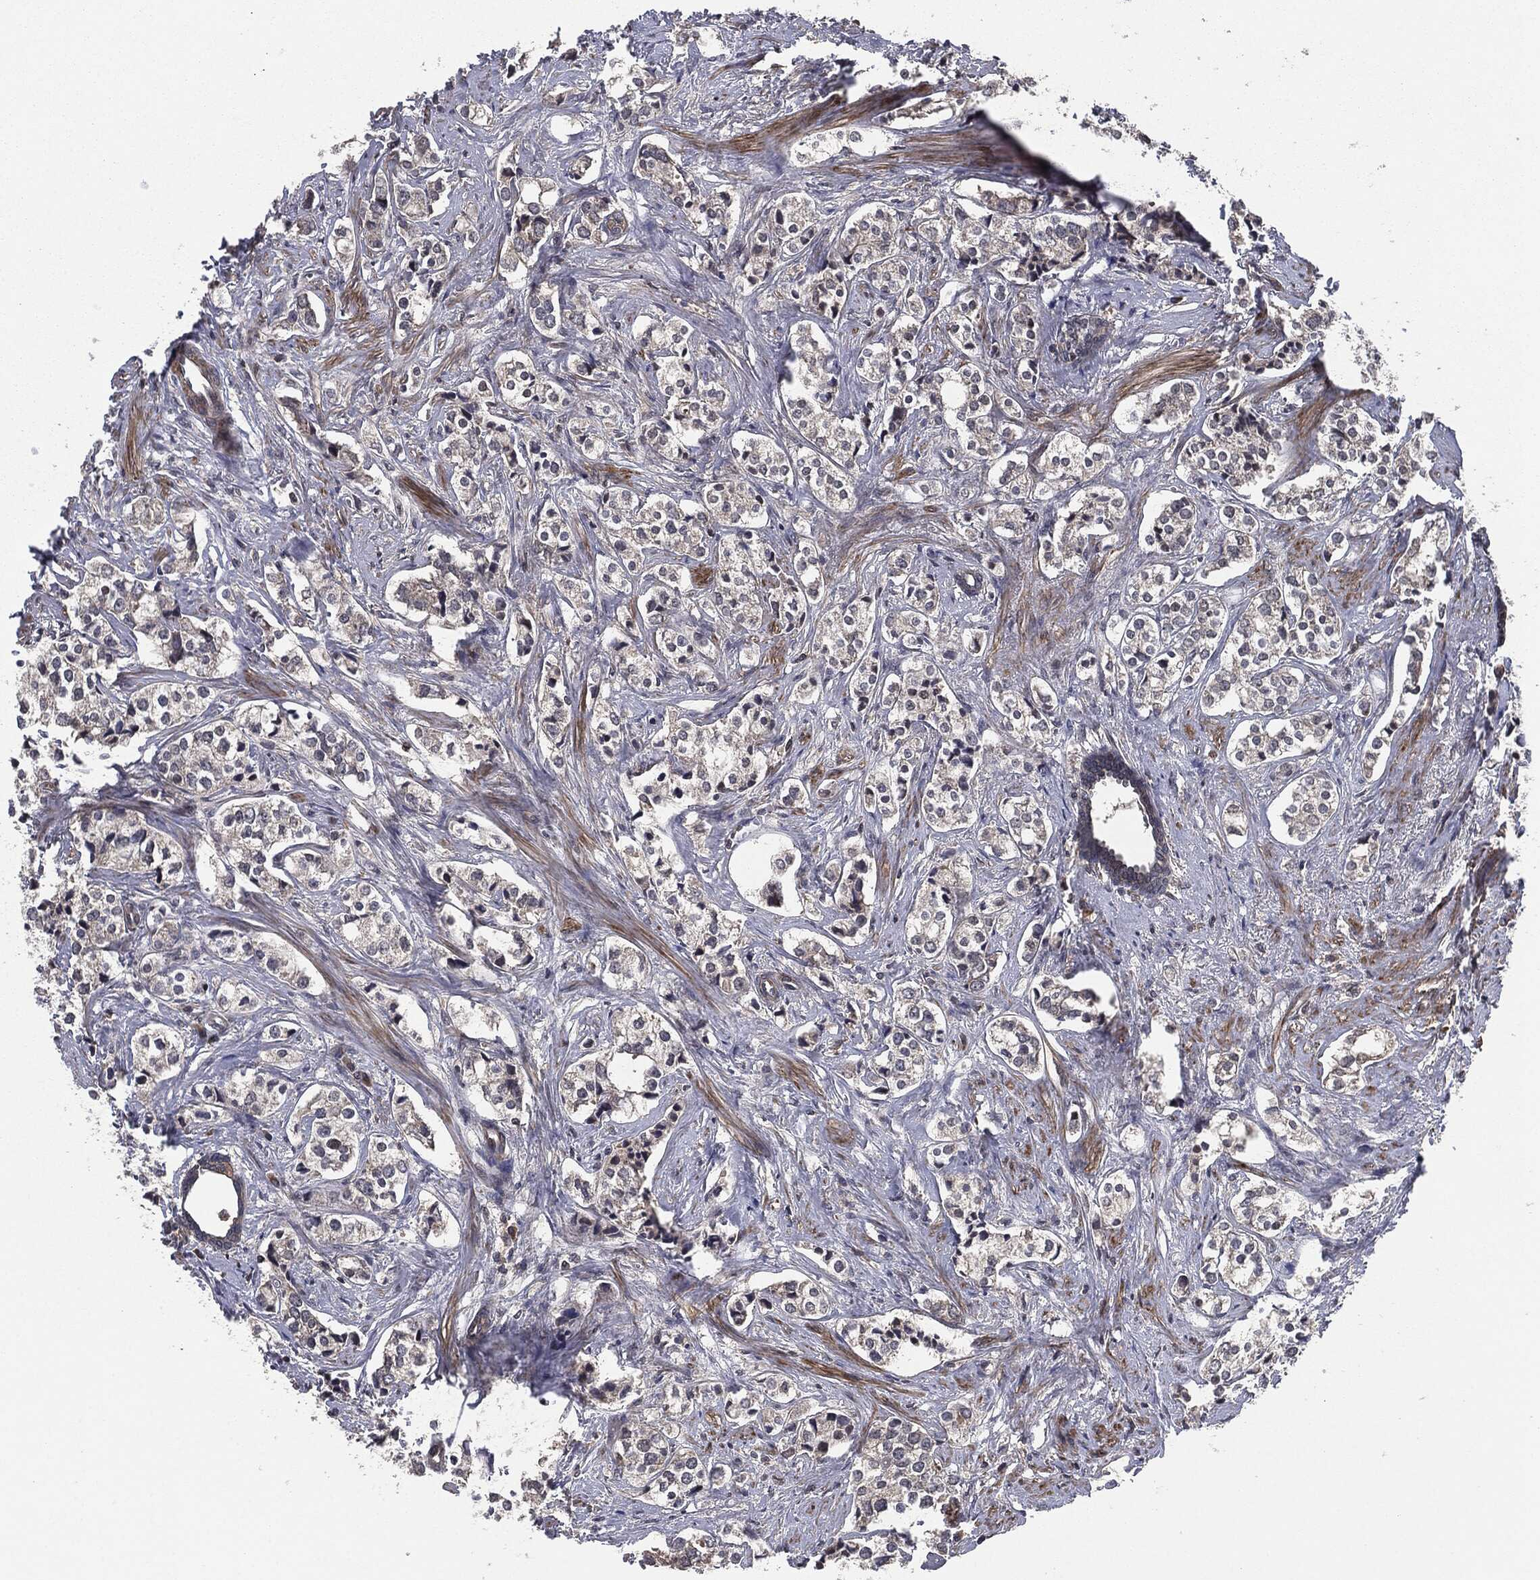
{"staining": {"intensity": "negative", "quantity": "none", "location": "none"}, "tissue": "prostate cancer", "cell_type": "Tumor cells", "image_type": "cancer", "snomed": [{"axis": "morphology", "description": "Adenocarcinoma, NOS"}, {"axis": "topography", "description": "Prostate and seminal vesicle, NOS"}], "caption": "This is an immunohistochemistry (IHC) histopathology image of human prostate cancer. There is no positivity in tumor cells.", "gene": "UBR1", "patient": {"sex": "male", "age": 63}}